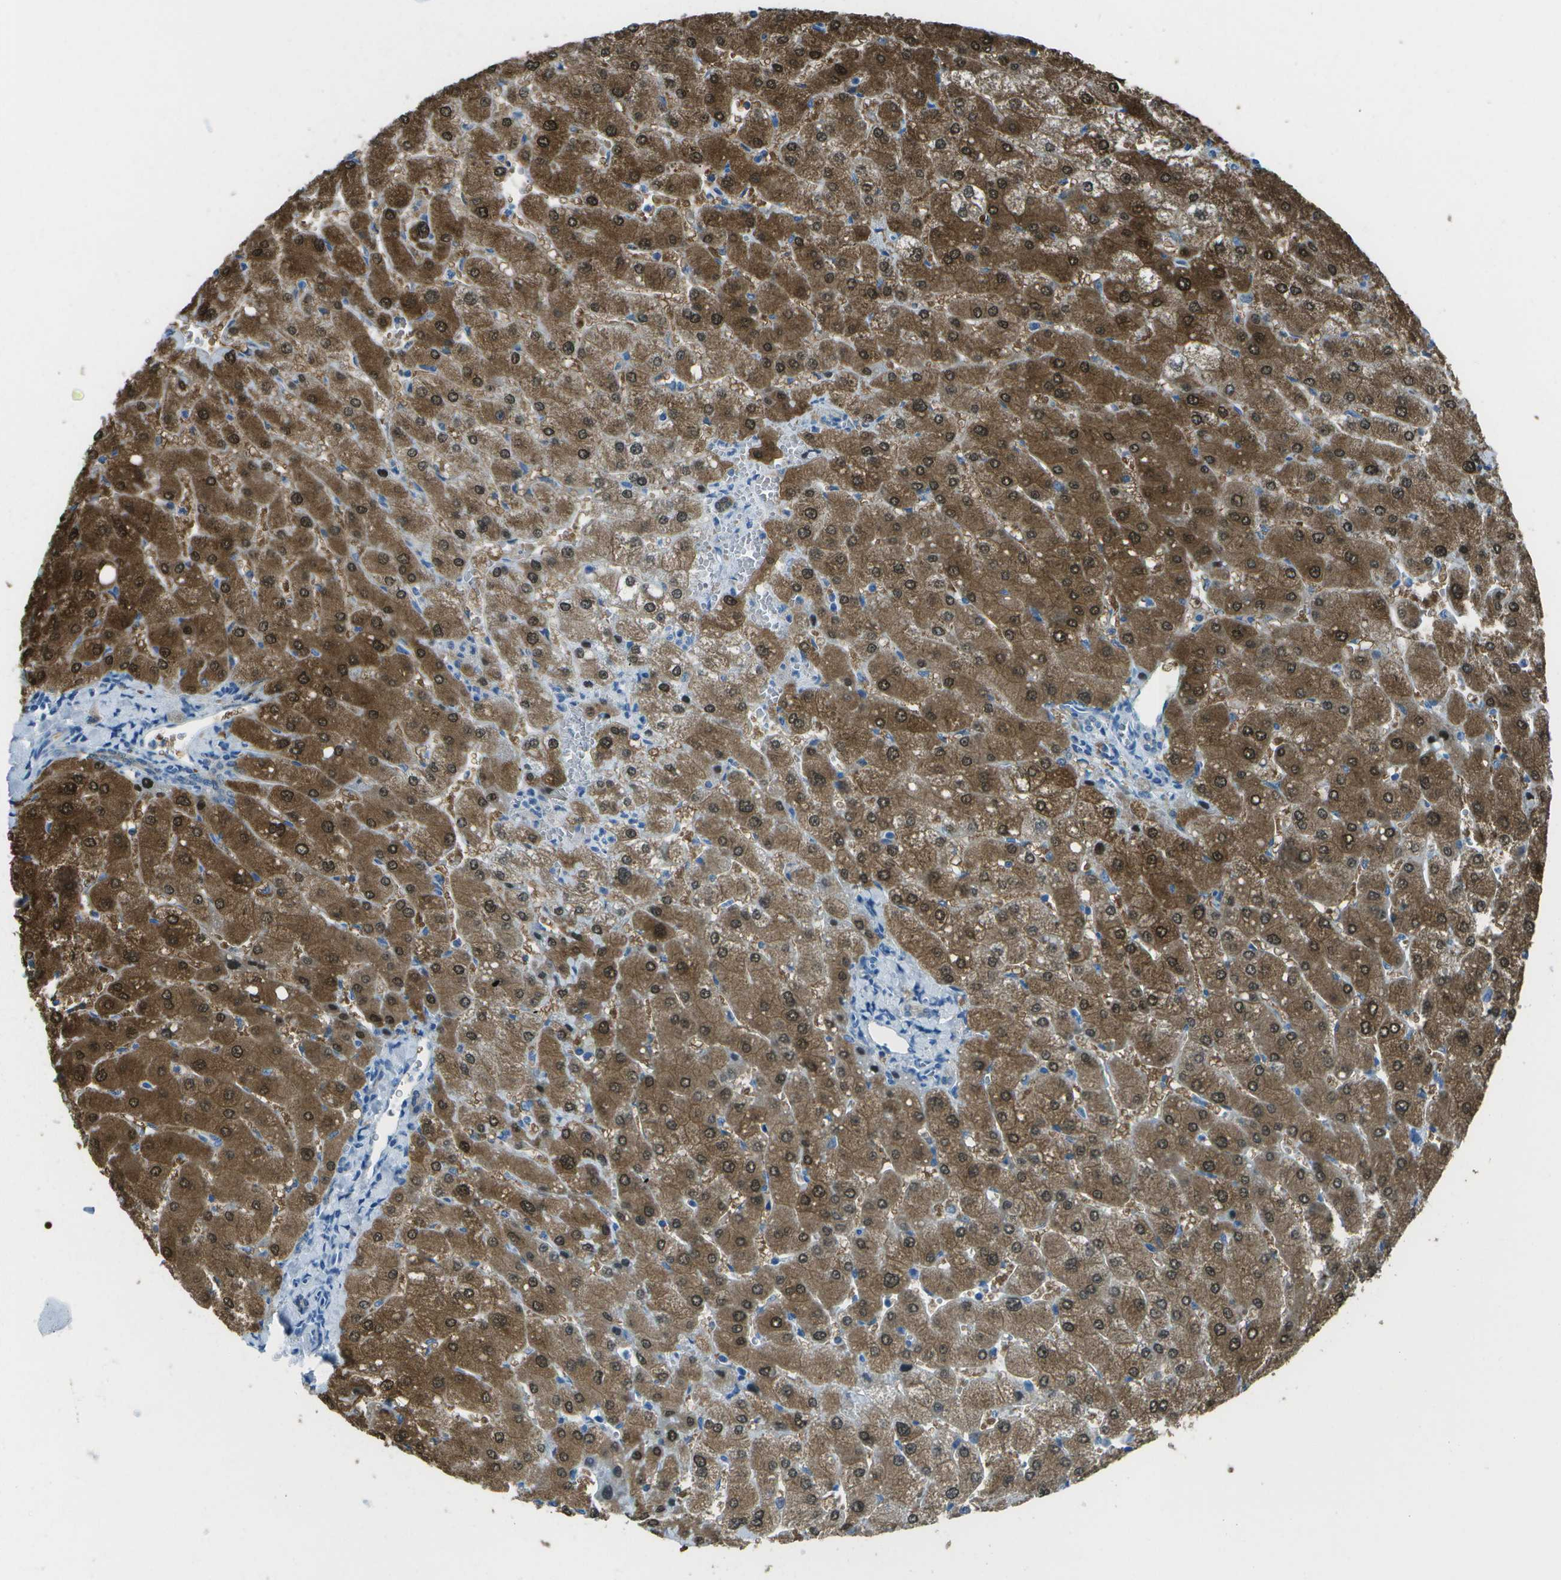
{"staining": {"intensity": "negative", "quantity": "none", "location": "none"}, "tissue": "liver", "cell_type": "Cholangiocytes", "image_type": "normal", "snomed": [{"axis": "morphology", "description": "Normal tissue, NOS"}, {"axis": "topography", "description": "Liver"}], "caption": "An immunohistochemistry photomicrograph of benign liver is shown. There is no staining in cholangiocytes of liver.", "gene": "ASL", "patient": {"sex": "male", "age": 55}}